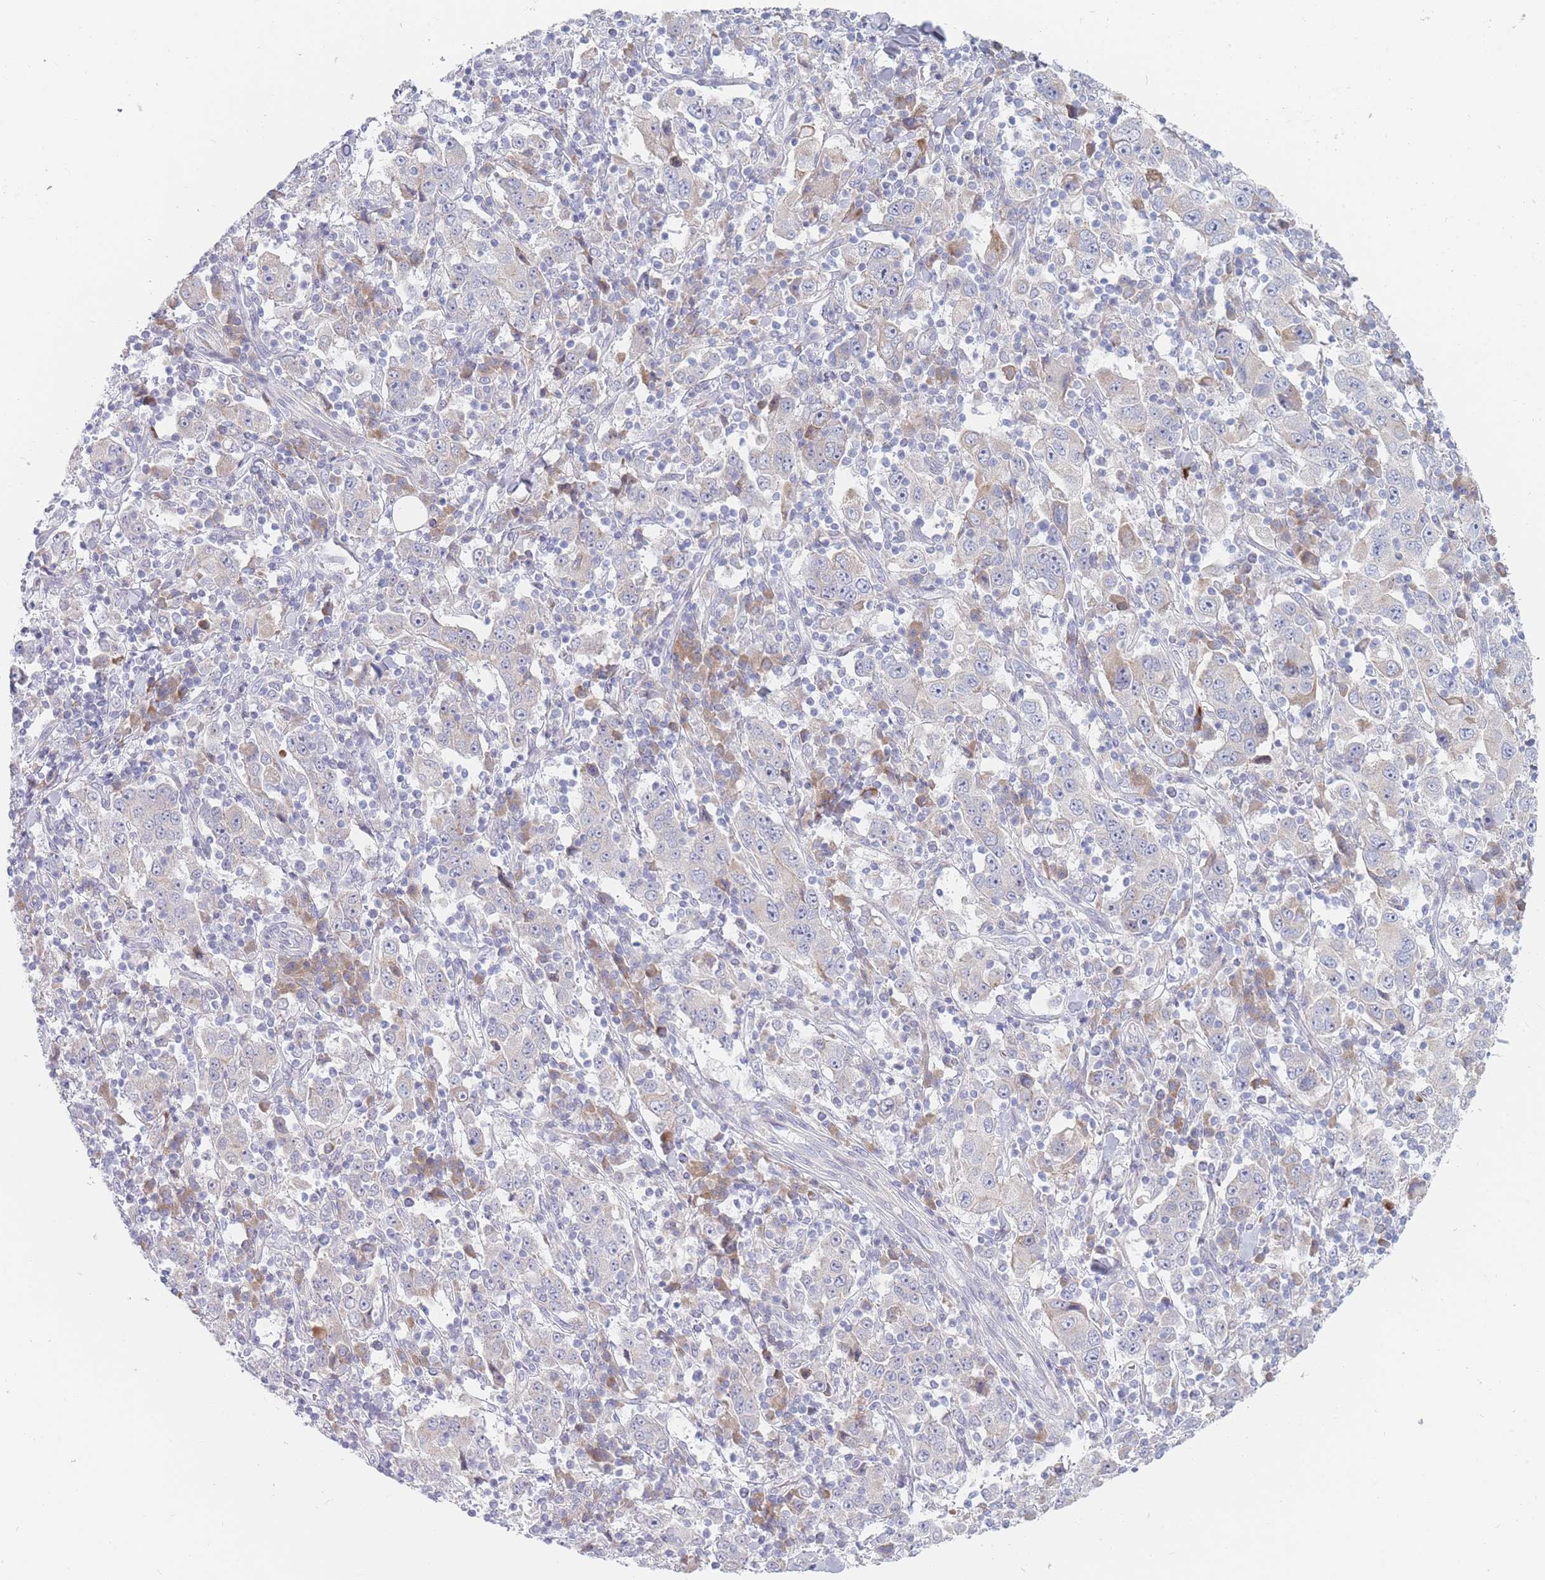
{"staining": {"intensity": "negative", "quantity": "none", "location": "none"}, "tissue": "stomach cancer", "cell_type": "Tumor cells", "image_type": "cancer", "snomed": [{"axis": "morphology", "description": "Normal tissue, NOS"}, {"axis": "morphology", "description": "Adenocarcinoma, NOS"}, {"axis": "topography", "description": "Stomach, upper"}, {"axis": "topography", "description": "Stomach"}], "caption": "The immunohistochemistry photomicrograph has no significant expression in tumor cells of stomach cancer tissue. (DAB (3,3'-diaminobenzidine) immunohistochemistry visualized using brightfield microscopy, high magnification).", "gene": "SPATS1", "patient": {"sex": "male", "age": 59}}